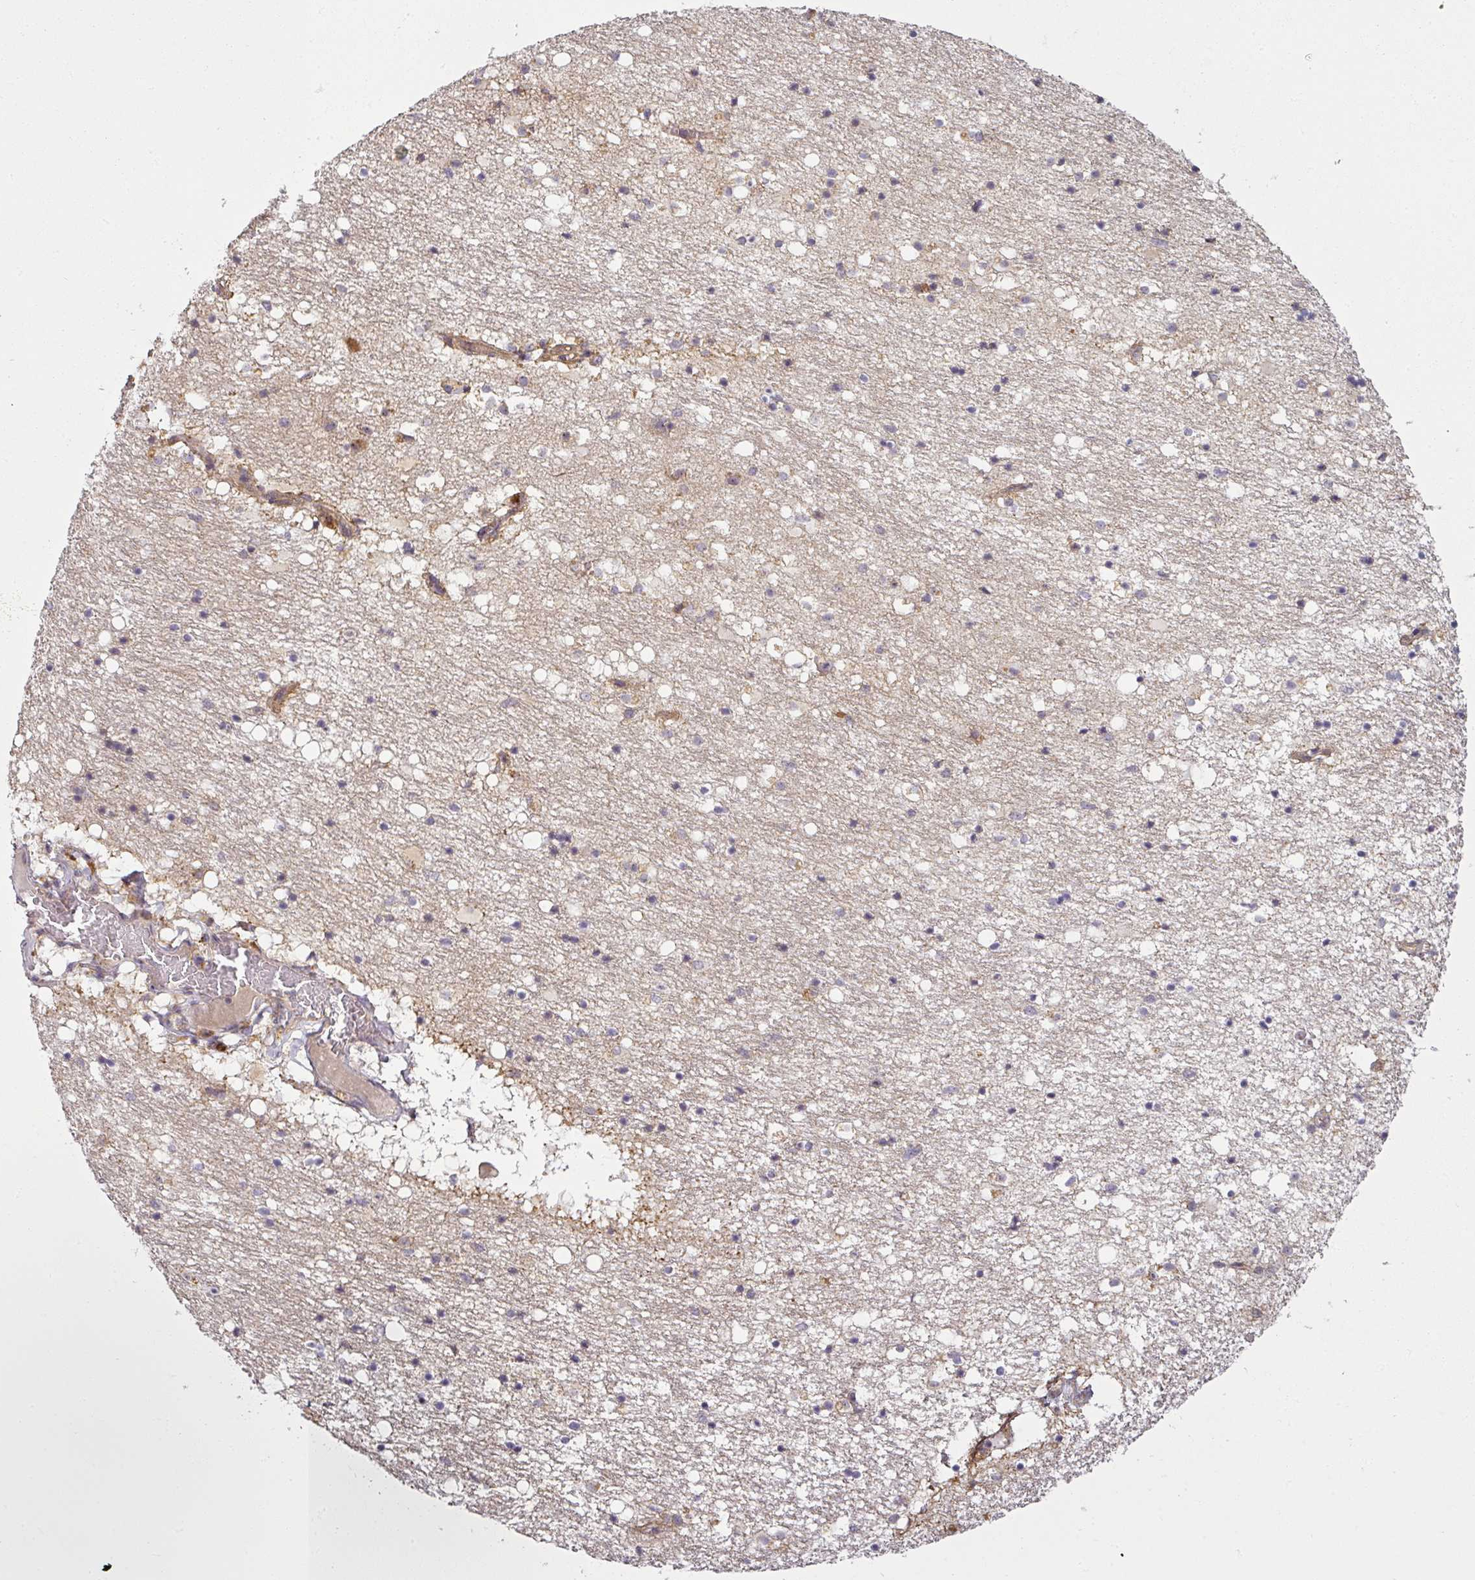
{"staining": {"intensity": "weak", "quantity": "<25%", "location": "cytoplasmic/membranous"}, "tissue": "caudate", "cell_type": "Glial cells", "image_type": "normal", "snomed": [{"axis": "morphology", "description": "Normal tissue, NOS"}, {"axis": "topography", "description": "Lateral ventricle wall"}], "caption": "Immunohistochemistry (IHC) of benign caudate shows no positivity in glial cells.", "gene": "DIMT1", "patient": {"sex": "male", "age": 58}}